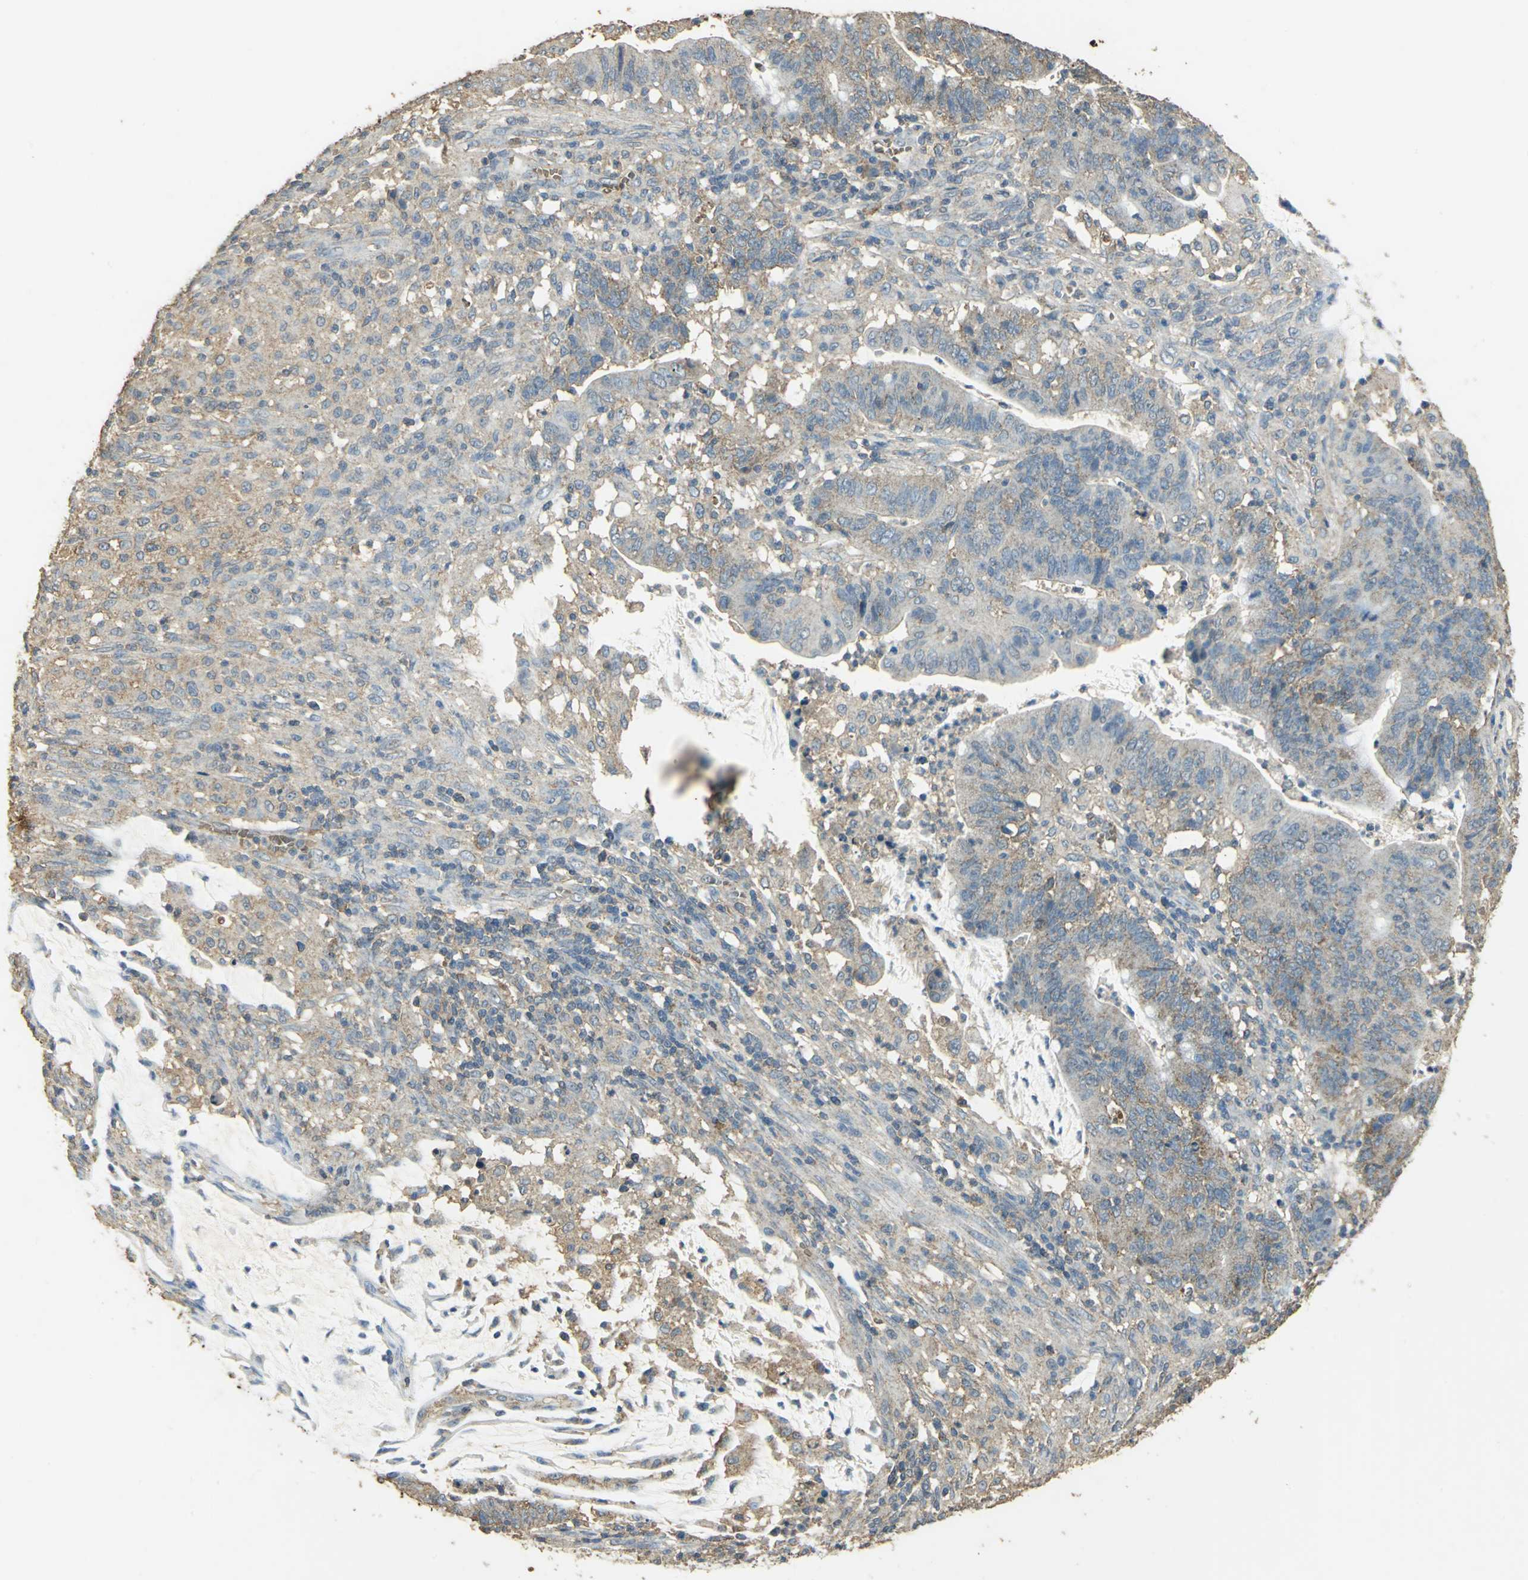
{"staining": {"intensity": "weak", "quantity": ">75%", "location": "cytoplasmic/membranous"}, "tissue": "colorectal cancer", "cell_type": "Tumor cells", "image_type": "cancer", "snomed": [{"axis": "morphology", "description": "Adenocarcinoma, NOS"}, {"axis": "topography", "description": "Colon"}], "caption": "Protein analysis of colorectal cancer tissue displays weak cytoplasmic/membranous expression in approximately >75% of tumor cells.", "gene": "TRAPPC2", "patient": {"sex": "male", "age": 45}}